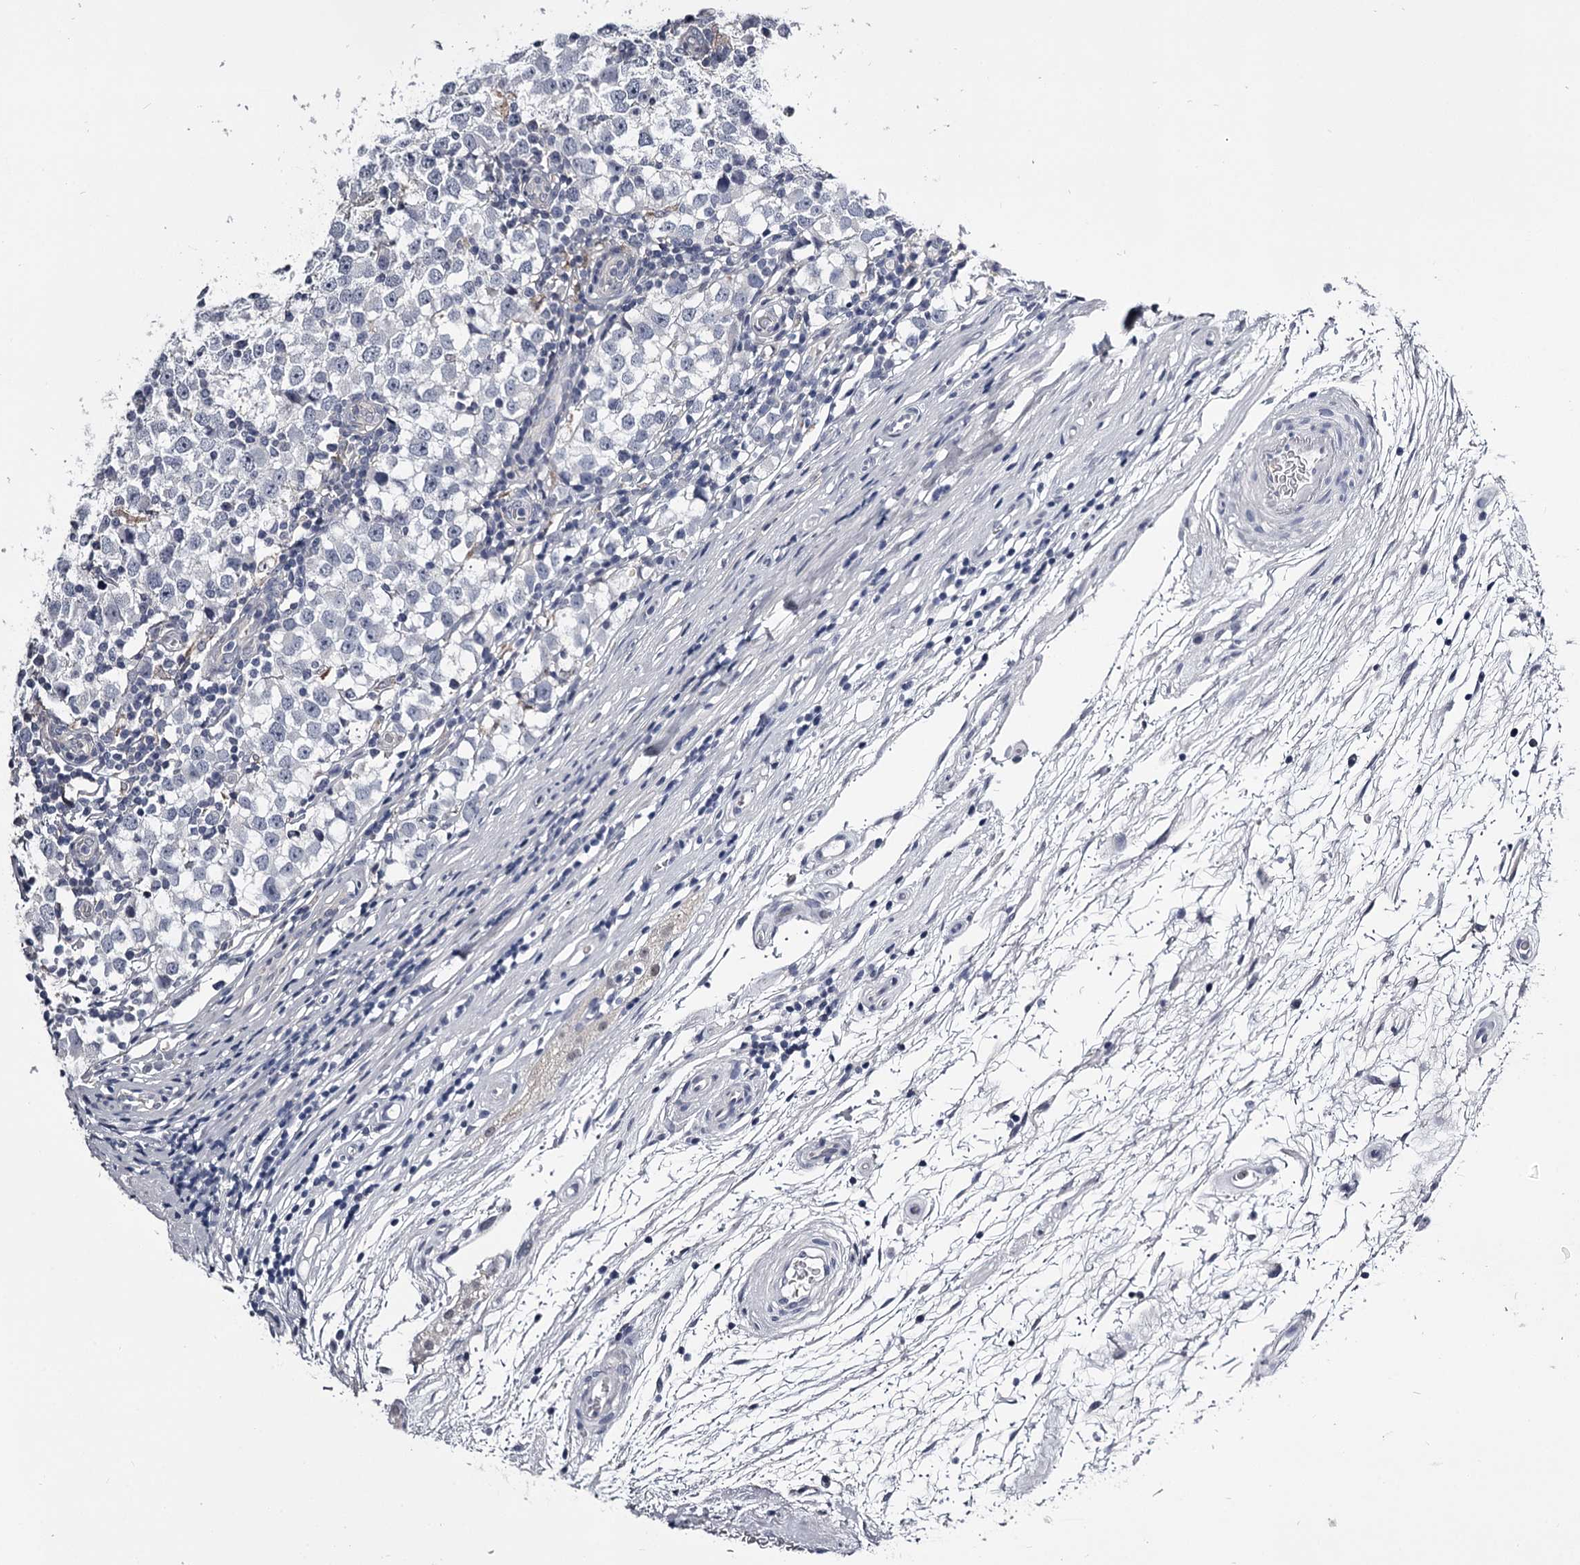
{"staining": {"intensity": "negative", "quantity": "none", "location": "none"}, "tissue": "testis cancer", "cell_type": "Tumor cells", "image_type": "cancer", "snomed": [{"axis": "morphology", "description": "Seminoma, NOS"}, {"axis": "topography", "description": "Testis"}], "caption": "Testis seminoma was stained to show a protein in brown. There is no significant staining in tumor cells.", "gene": "GSTO1", "patient": {"sex": "male", "age": 65}}